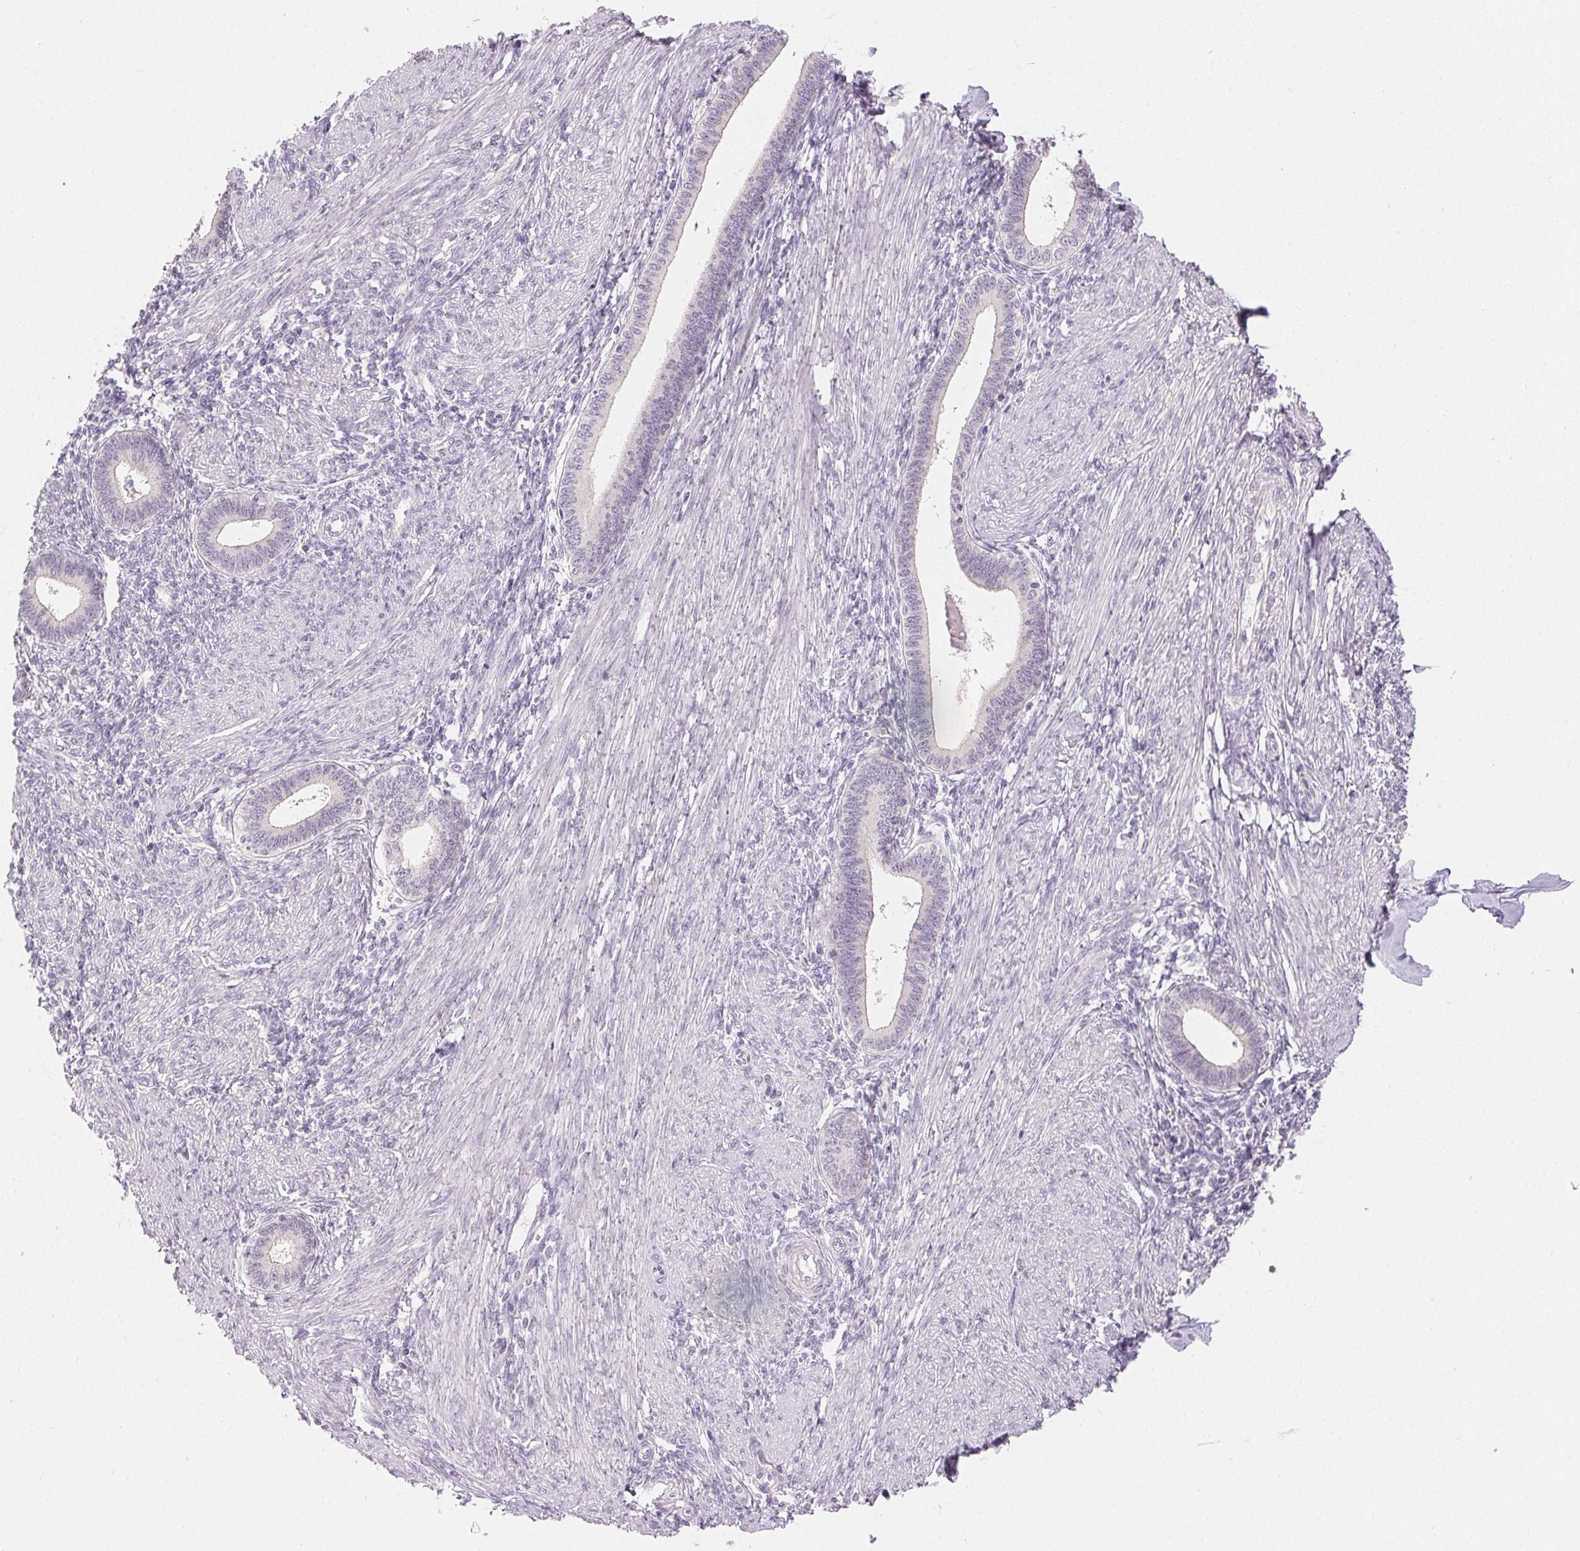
{"staining": {"intensity": "negative", "quantity": "none", "location": "none"}, "tissue": "endometrium", "cell_type": "Cells in endometrial stroma", "image_type": "normal", "snomed": [{"axis": "morphology", "description": "Normal tissue, NOS"}, {"axis": "topography", "description": "Endometrium"}], "caption": "DAB (3,3'-diaminobenzidine) immunohistochemical staining of benign endometrium shows no significant staining in cells in endometrial stroma.", "gene": "SFTPD", "patient": {"sex": "female", "age": 42}}